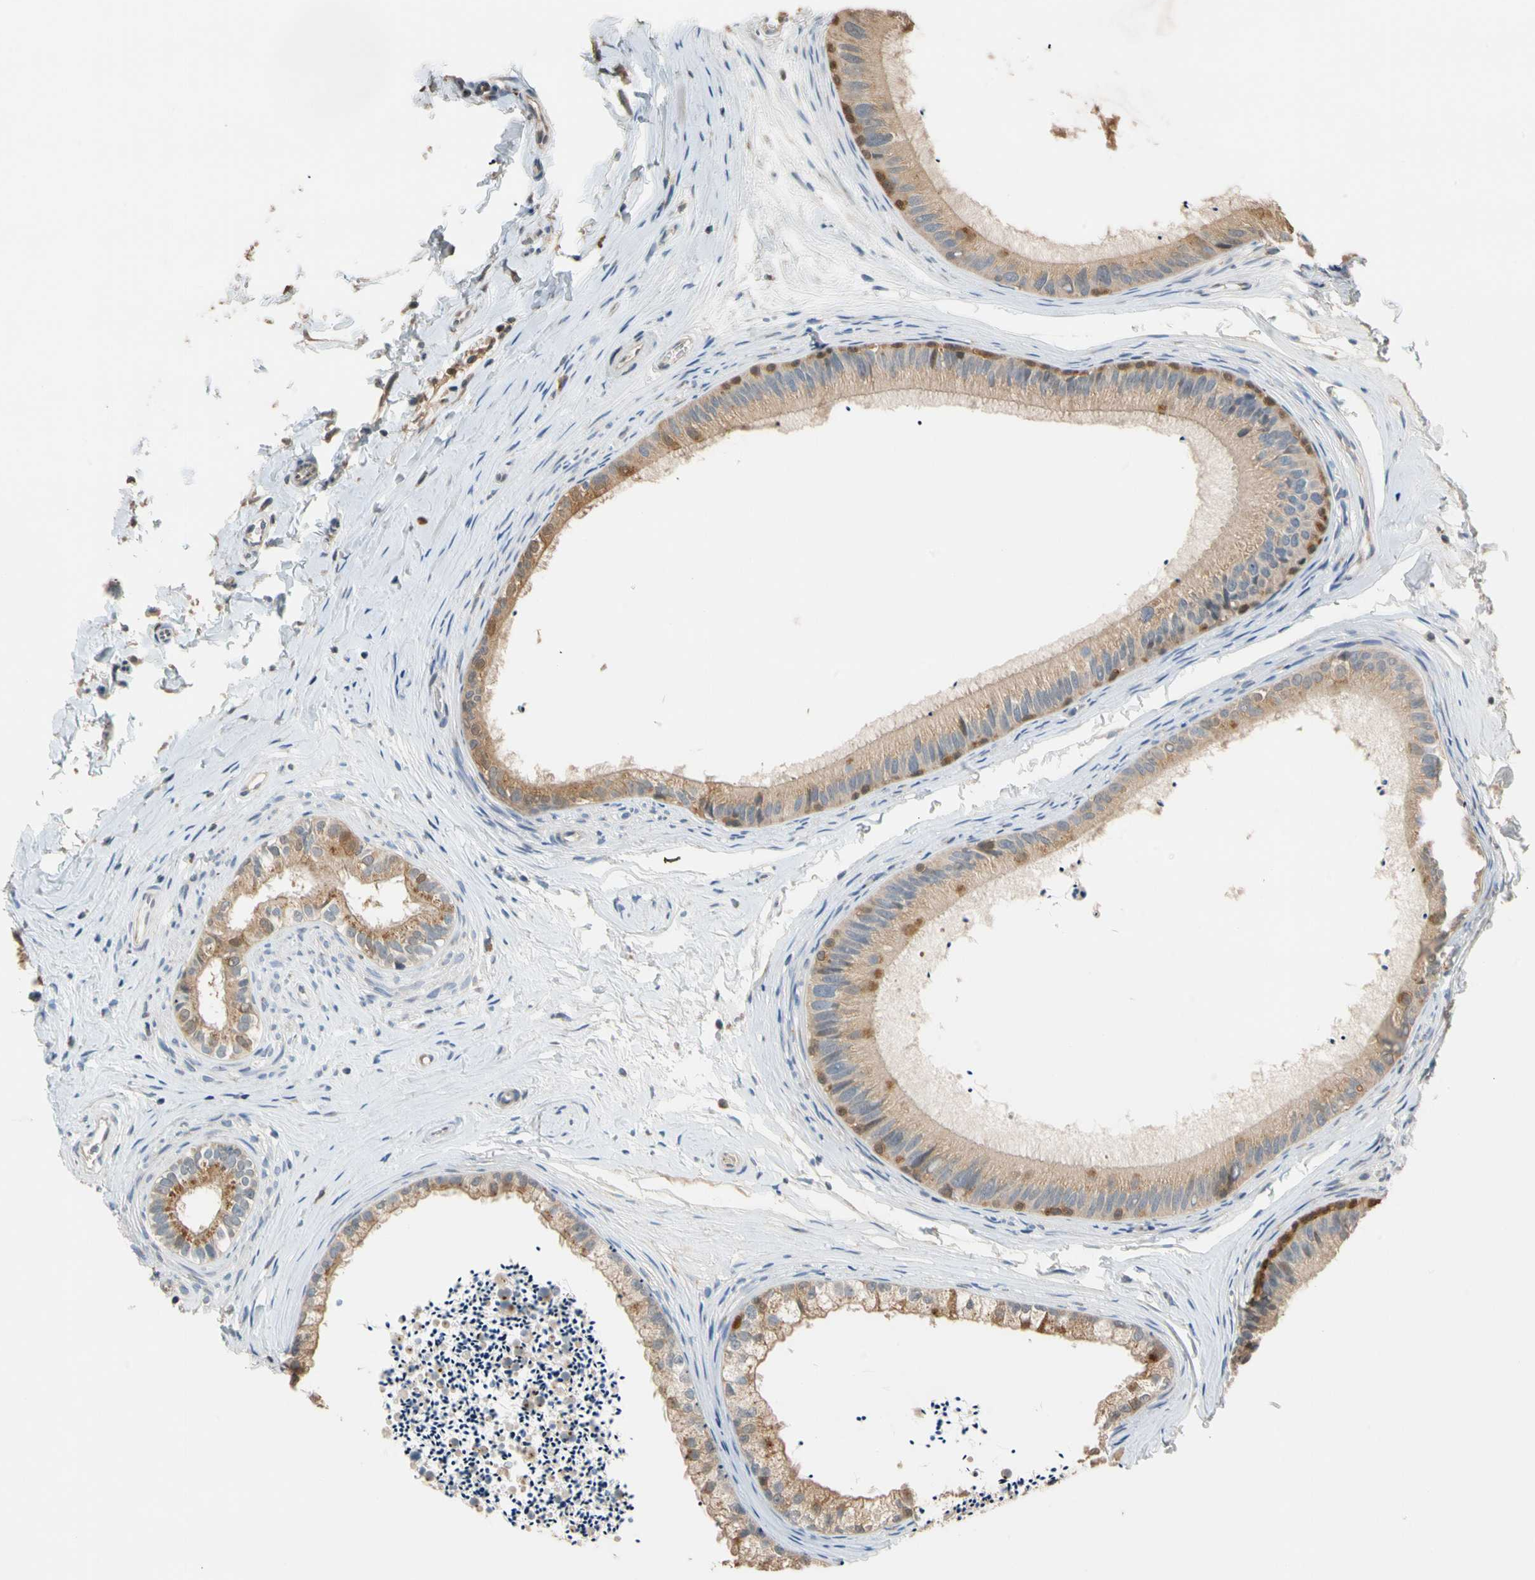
{"staining": {"intensity": "strong", "quantity": ">75%", "location": "cytoplasmic/membranous"}, "tissue": "epididymis", "cell_type": "Glandular cells", "image_type": "normal", "snomed": [{"axis": "morphology", "description": "Normal tissue, NOS"}, {"axis": "topography", "description": "Epididymis"}], "caption": "An IHC image of normal tissue is shown. Protein staining in brown shows strong cytoplasmic/membranous positivity in epididymis within glandular cells. (DAB IHC with brightfield microscopy, high magnification).", "gene": "GPSM2", "patient": {"sex": "male", "age": 56}}